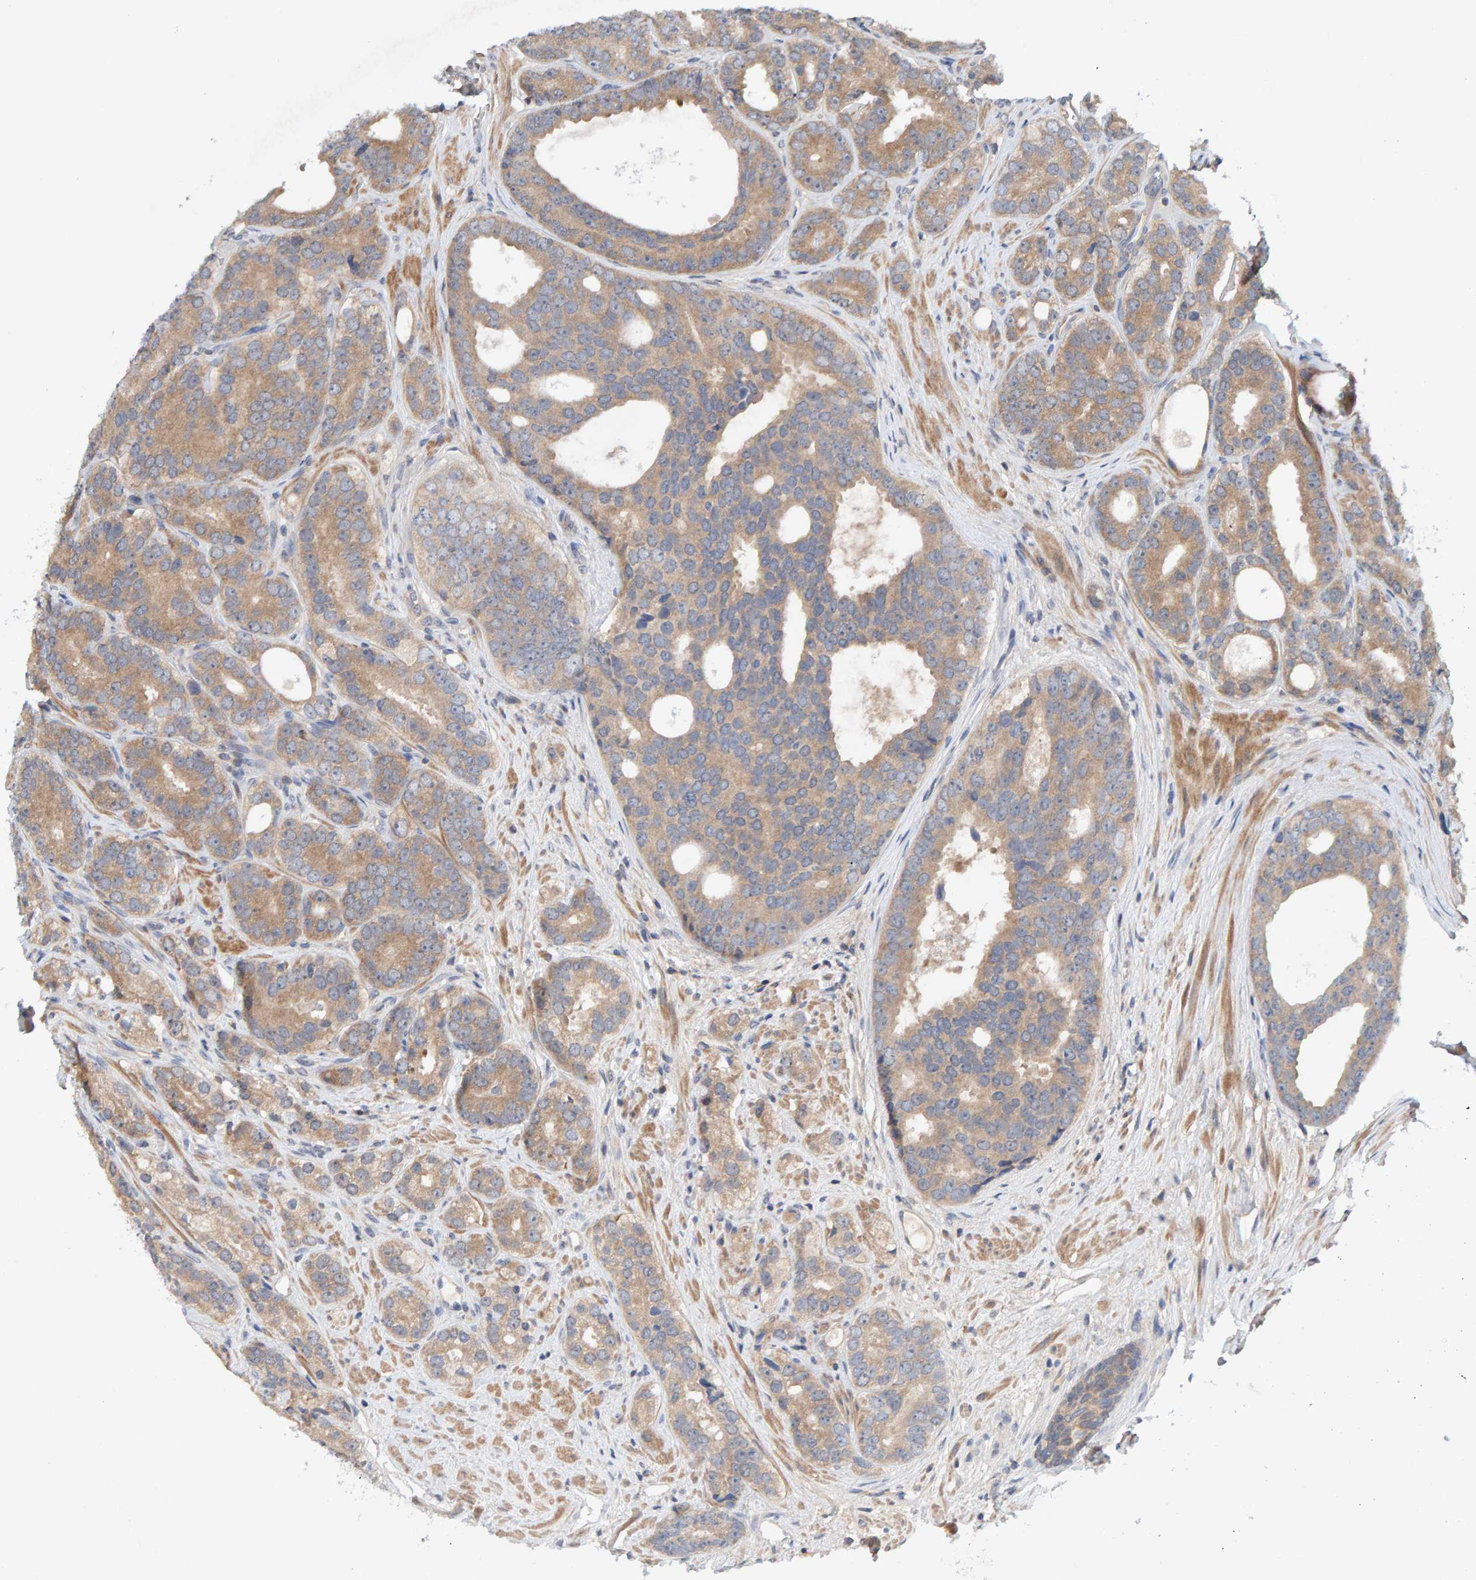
{"staining": {"intensity": "moderate", "quantity": ">75%", "location": "cytoplasmic/membranous"}, "tissue": "prostate cancer", "cell_type": "Tumor cells", "image_type": "cancer", "snomed": [{"axis": "morphology", "description": "Adenocarcinoma, High grade"}, {"axis": "topography", "description": "Prostate"}], "caption": "Immunohistochemistry image of human adenocarcinoma (high-grade) (prostate) stained for a protein (brown), which displays medium levels of moderate cytoplasmic/membranous staining in approximately >75% of tumor cells.", "gene": "TATDN1", "patient": {"sex": "male", "age": 56}}